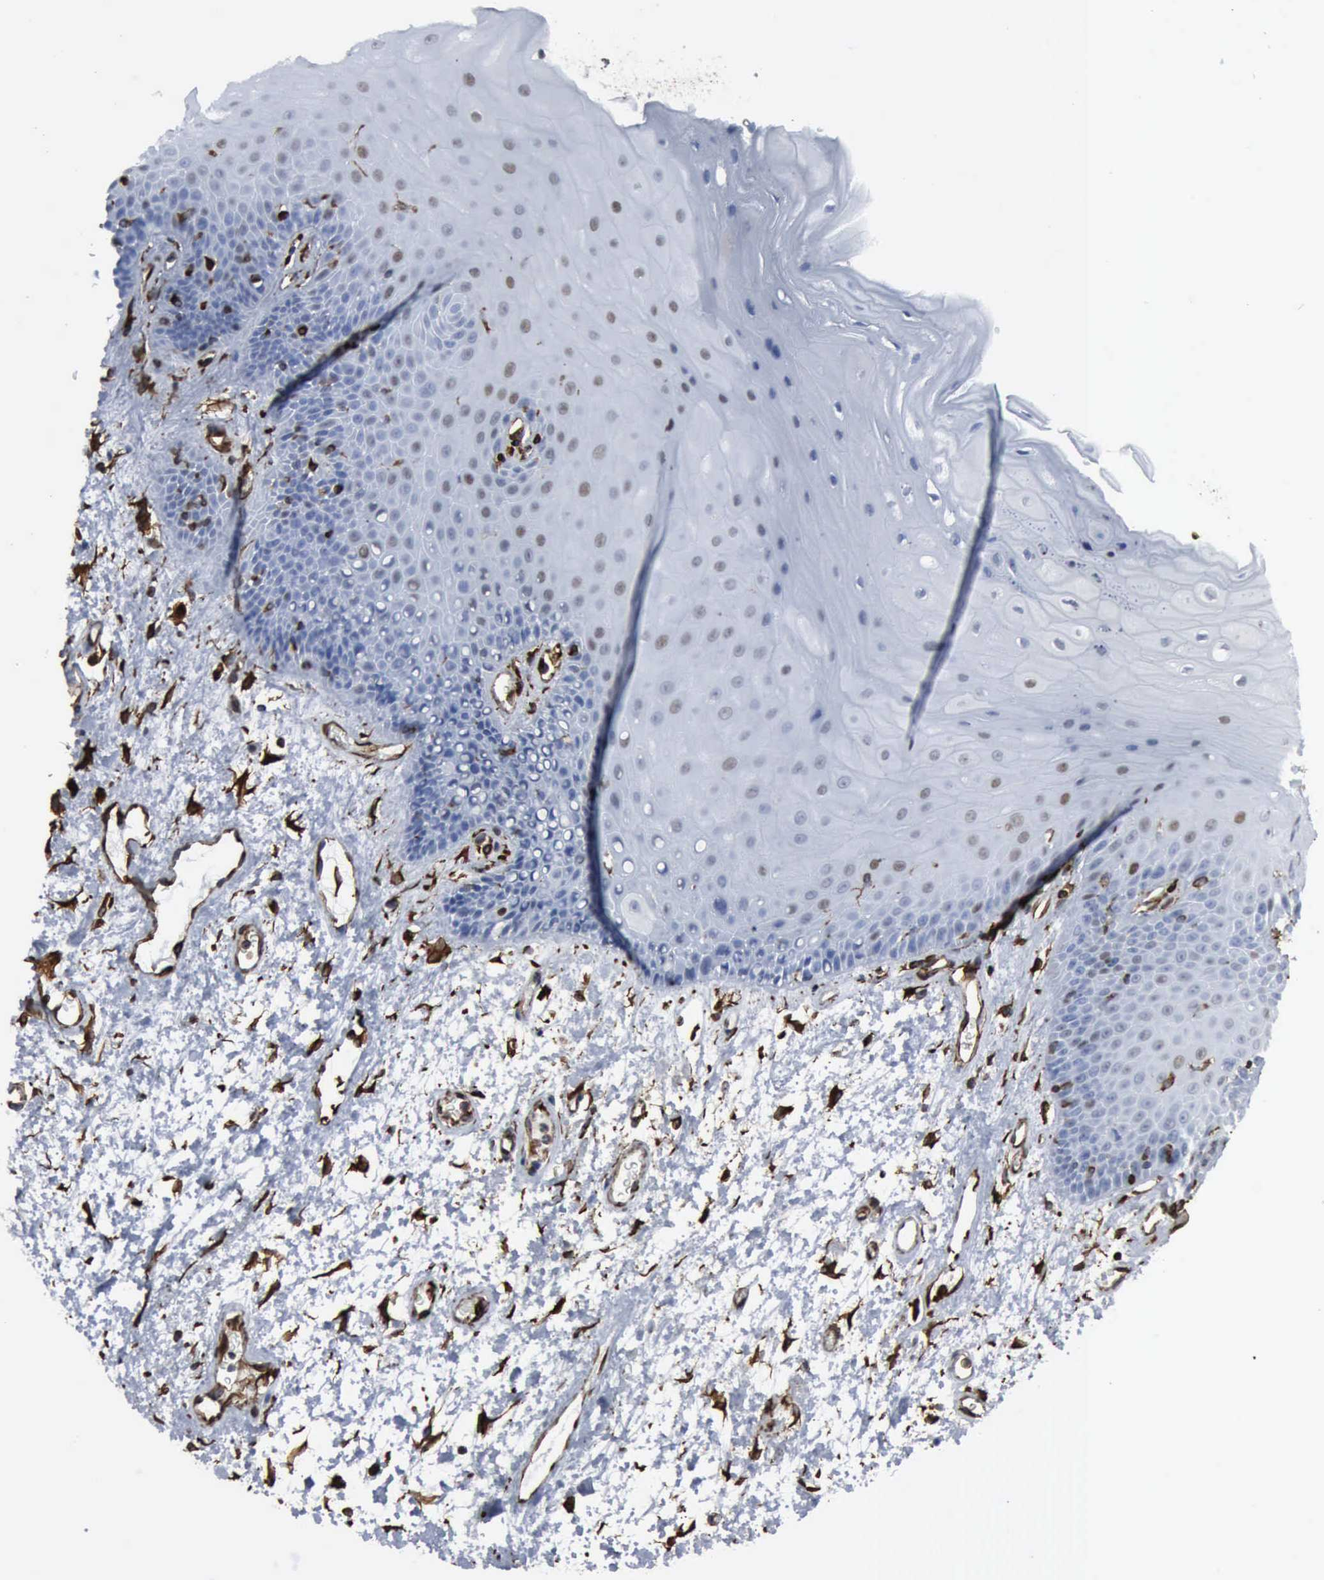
{"staining": {"intensity": "weak", "quantity": "<25%", "location": "nuclear"}, "tissue": "oral mucosa", "cell_type": "Squamous epithelial cells", "image_type": "normal", "snomed": [{"axis": "morphology", "description": "Normal tissue, NOS"}, {"axis": "topography", "description": "Oral tissue"}], "caption": "Immunohistochemistry (IHC) histopathology image of unremarkable human oral mucosa stained for a protein (brown), which shows no staining in squamous epithelial cells.", "gene": "CCNE1", "patient": {"sex": "female", "age": 79}}